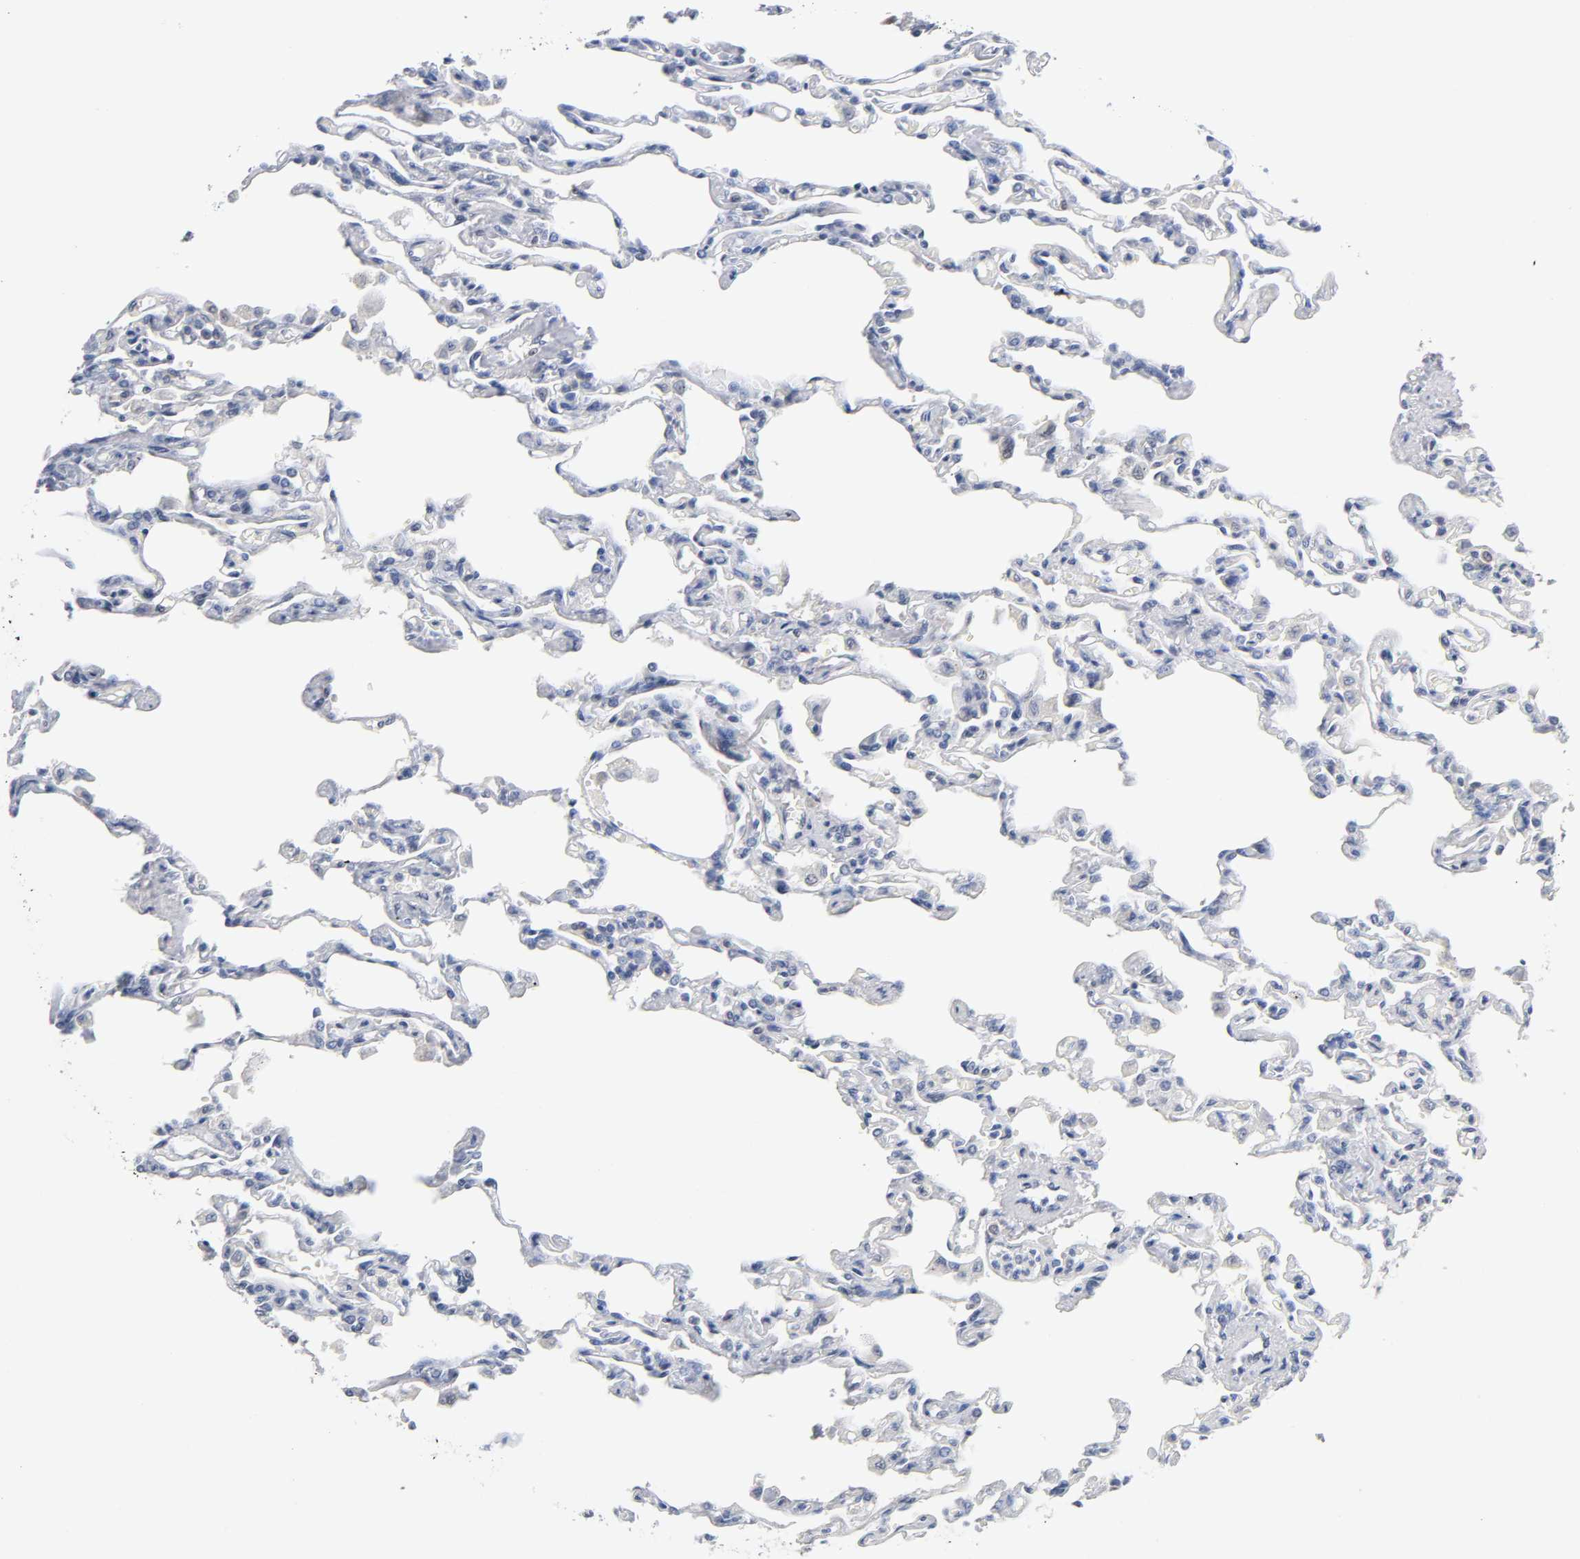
{"staining": {"intensity": "negative", "quantity": "none", "location": "none"}, "tissue": "lung", "cell_type": "Alveolar cells", "image_type": "normal", "snomed": [{"axis": "morphology", "description": "Normal tissue, NOS"}, {"axis": "topography", "description": "Lung"}], "caption": "IHC image of normal lung stained for a protein (brown), which exhibits no positivity in alveolar cells.", "gene": "NFATC1", "patient": {"sex": "male", "age": 21}}